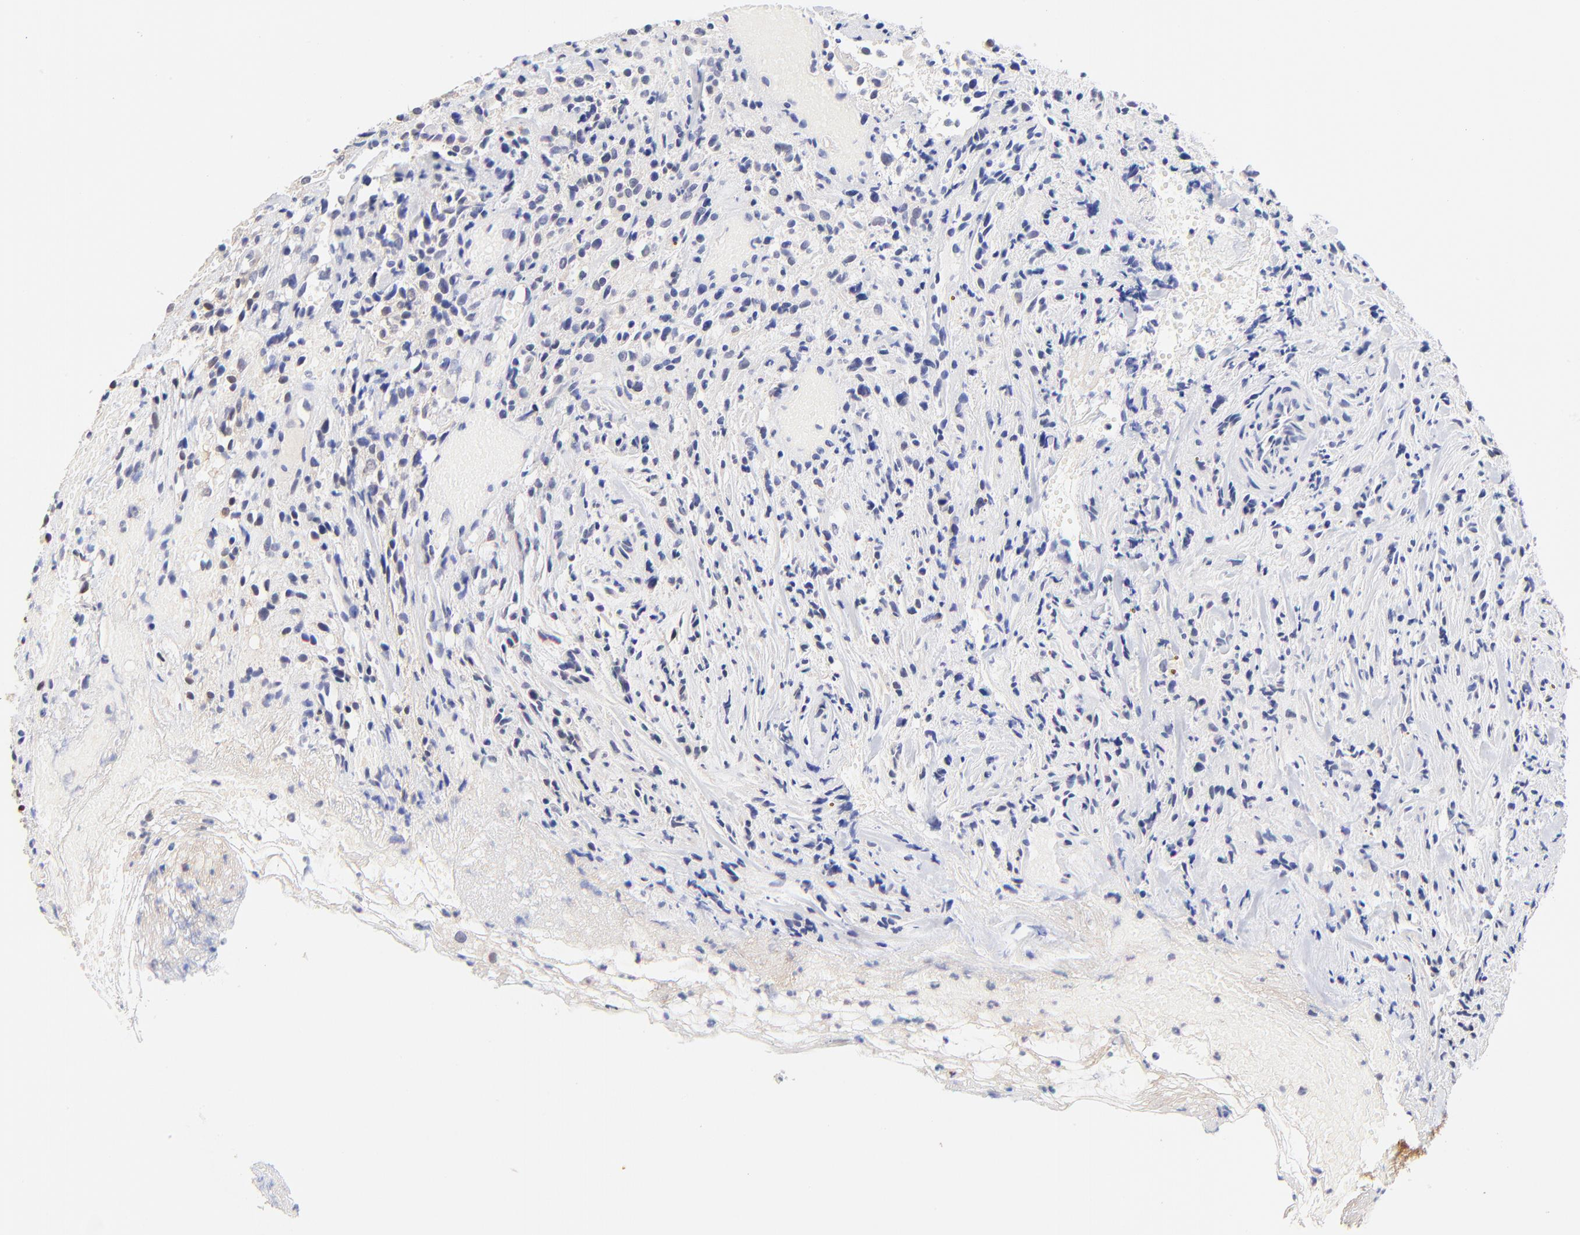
{"staining": {"intensity": "weak", "quantity": "25%-75%", "location": "nuclear"}, "tissue": "glioma", "cell_type": "Tumor cells", "image_type": "cancer", "snomed": [{"axis": "morphology", "description": "Glioma, malignant, High grade"}, {"axis": "topography", "description": "Brain"}], "caption": "Brown immunohistochemical staining in human malignant glioma (high-grade) reveals weak nuclear expression in approximately 25%-75% of tumor cells.", "gene": "TXNL1", "patient": {"sex": "male", "age": 66}}